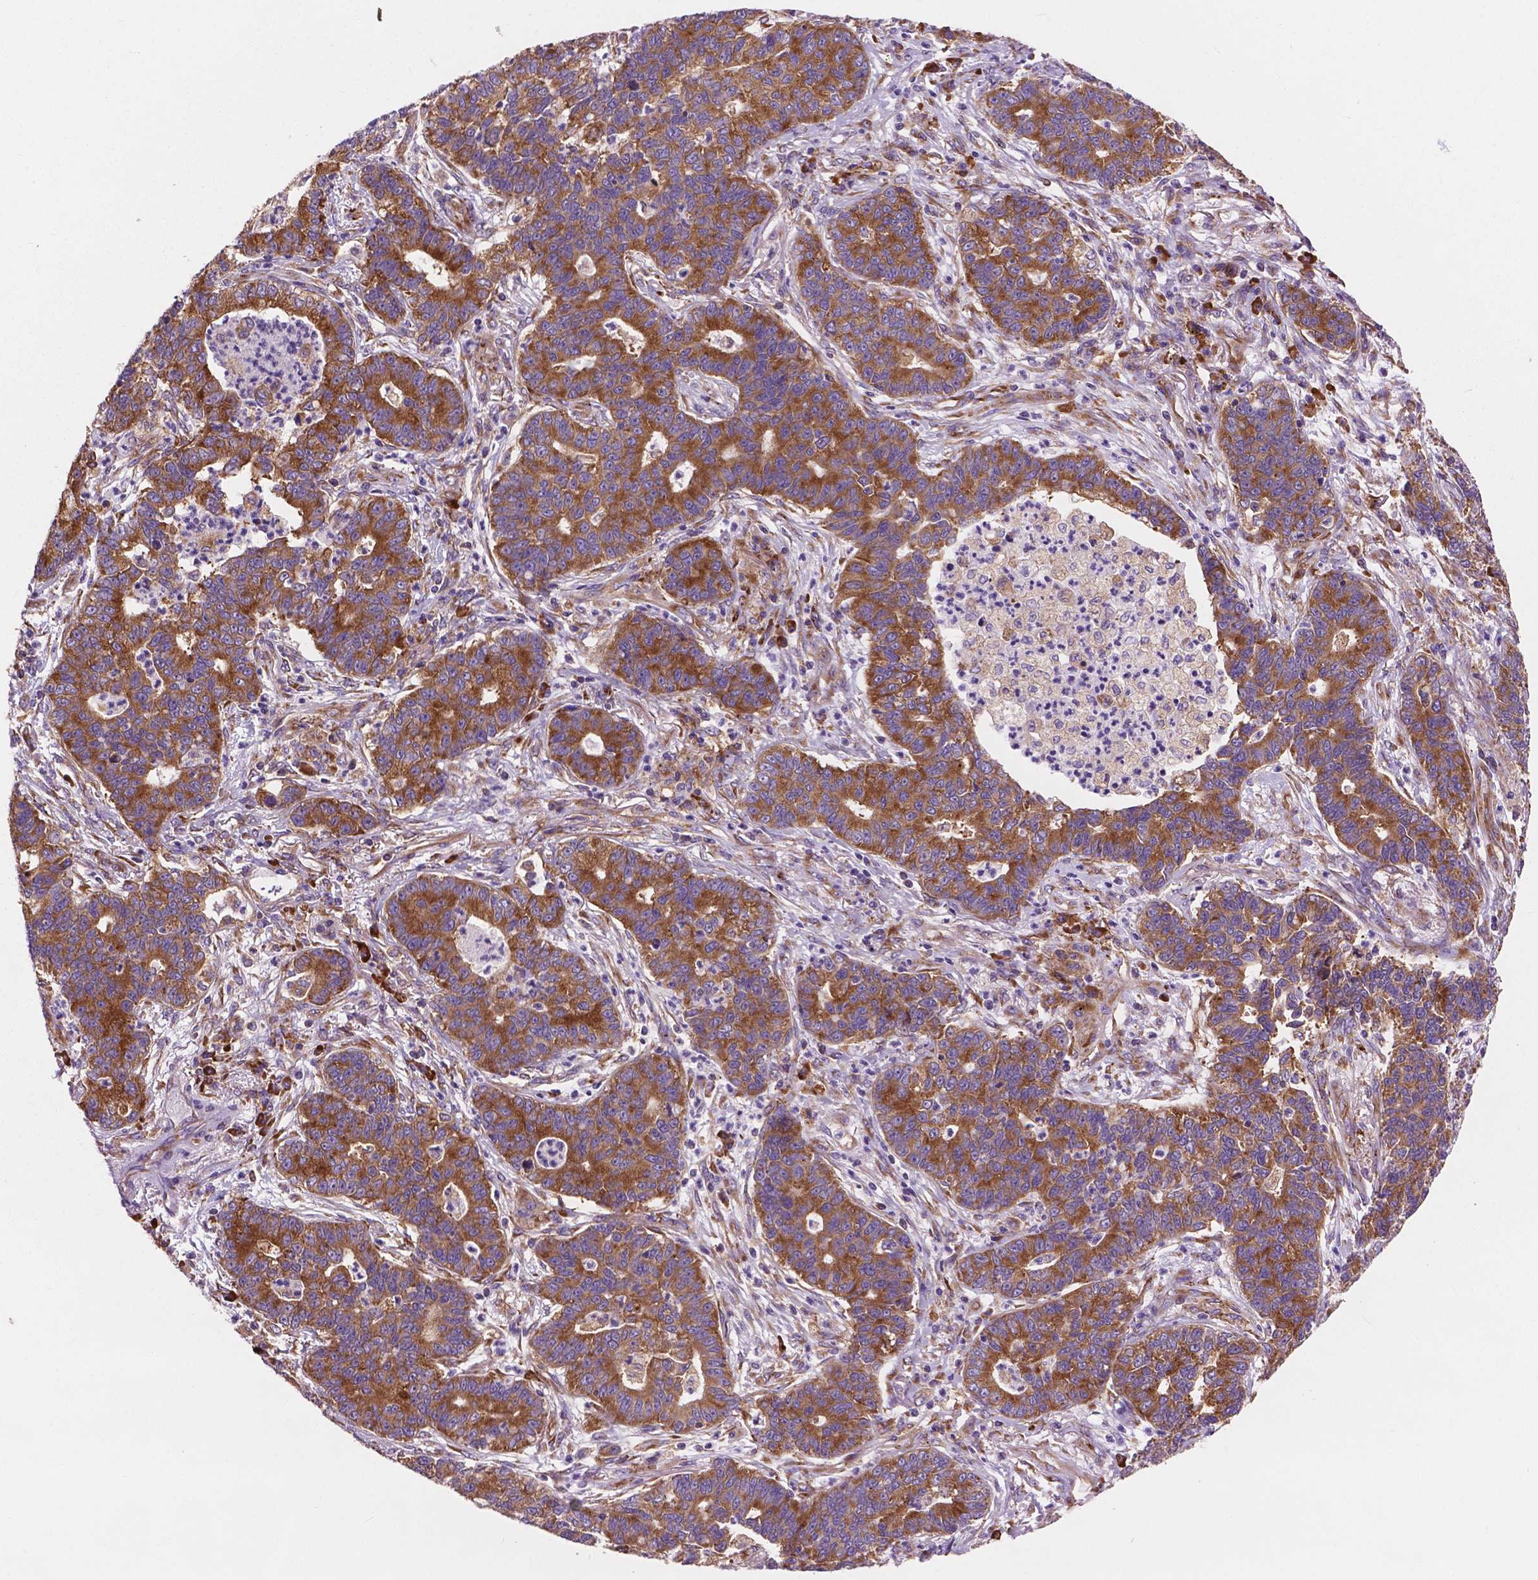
{"staining": {"intensity": "moderate", "quantity": ">75%", "location": "cytoplasmic/membranous"}, "tissue": "lung cancer", "cell_type": "Tumor cells", "image_type": "cancer", "snomed": [{"axis": "morphology", "description": "Adenocarcinoma, NOS"}, {"axis": "topography", "description": "Lung"}], "caption": "Immunohistochemistry photomicrograph of neoplastic tissue: human lung cancer stained using immunohistochemistry shows medium levels of moderate protein expression localized specifically in the cytoplasmic/membranous of tumor cells, appearing as a cytoplasmic/membranous brown color.", "gene": "RPL37A", "patient": {"sex": "female", "age": 57}}